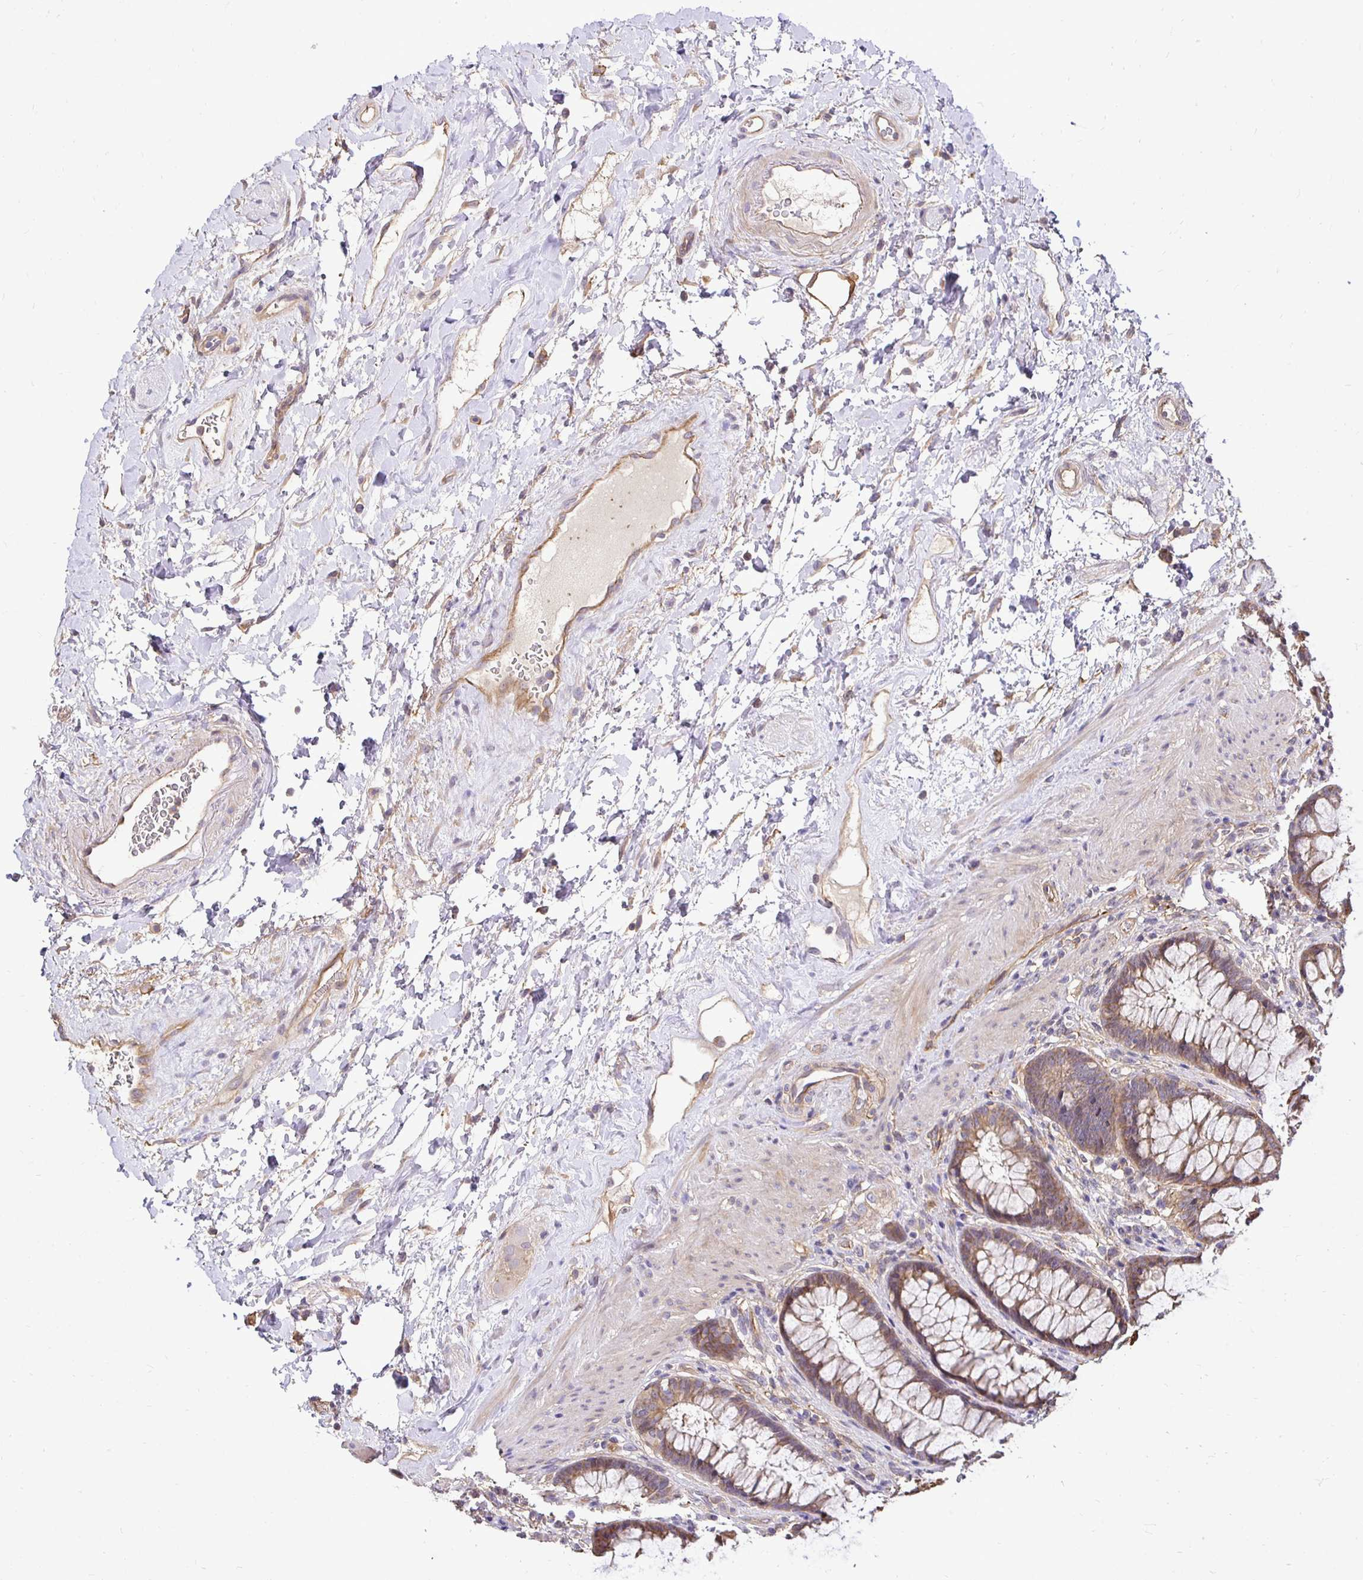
{"staining": {"intensity": "strong", "quantity": "25%-75%", "location": "cytoplasmic/membranous"}, "tissue": "rectum", "cell_type": "Glandular cells", "image_type": "normal", "snomed": [{"axis": "morphology", "description": "Normal tissue, NOS"}, {"axis": "topography", "description": "Rectum"}], "caption": "Strong cytoplasmic/membranous protein expression is identified in approximately 25%-75% of glandular cells in rectum.", "gene": "SLC9A1", "patient": {"sex": "male", "age": 72}}